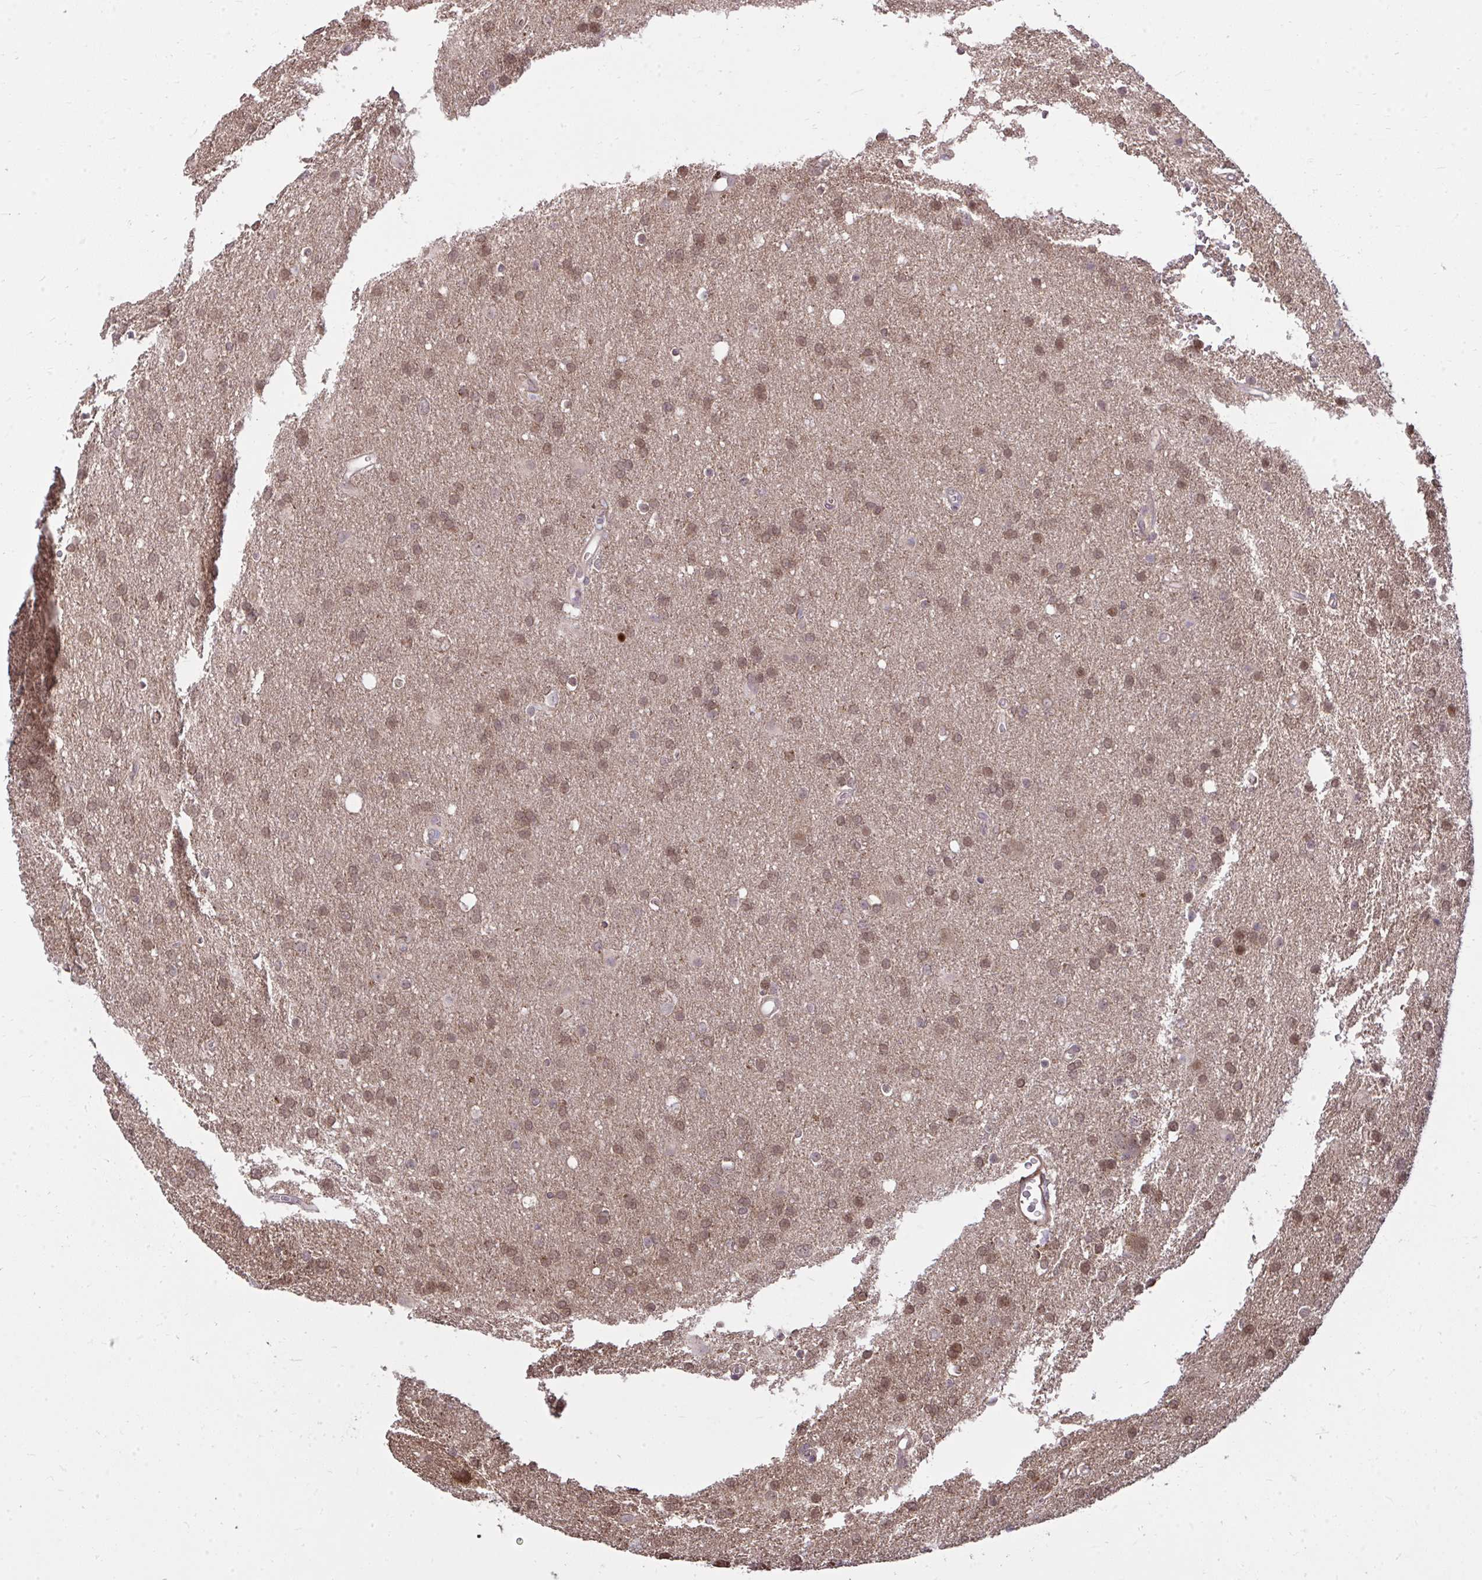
{"staining": {"intensity": "moderate", "quantity": ">75%", "location": "cytoplasmic/membranous,nuclear"}, "tissue": "glioma", "cell_type": "Tumor cells", "image_type": "cancer", "snomed": [{"axis": "morphology", "description": "Glioma, malignant, Low grade"}, {"axis": "topography", "description": "Brain"}], "caption": "Protein staining demonstrates moderate cytoplasmic/membranous and nuclear staining in approximately >75% of tumor cells in malignant glioma (low-grade). The staining was performed using DAB (3,3'-diaminobenzidine), with brown indicating positive protein expression. Nuclei are stained blue with hematoxylin.", "gene": "ZSCAN9", "patient": {"sex": "male", "age": 66}}